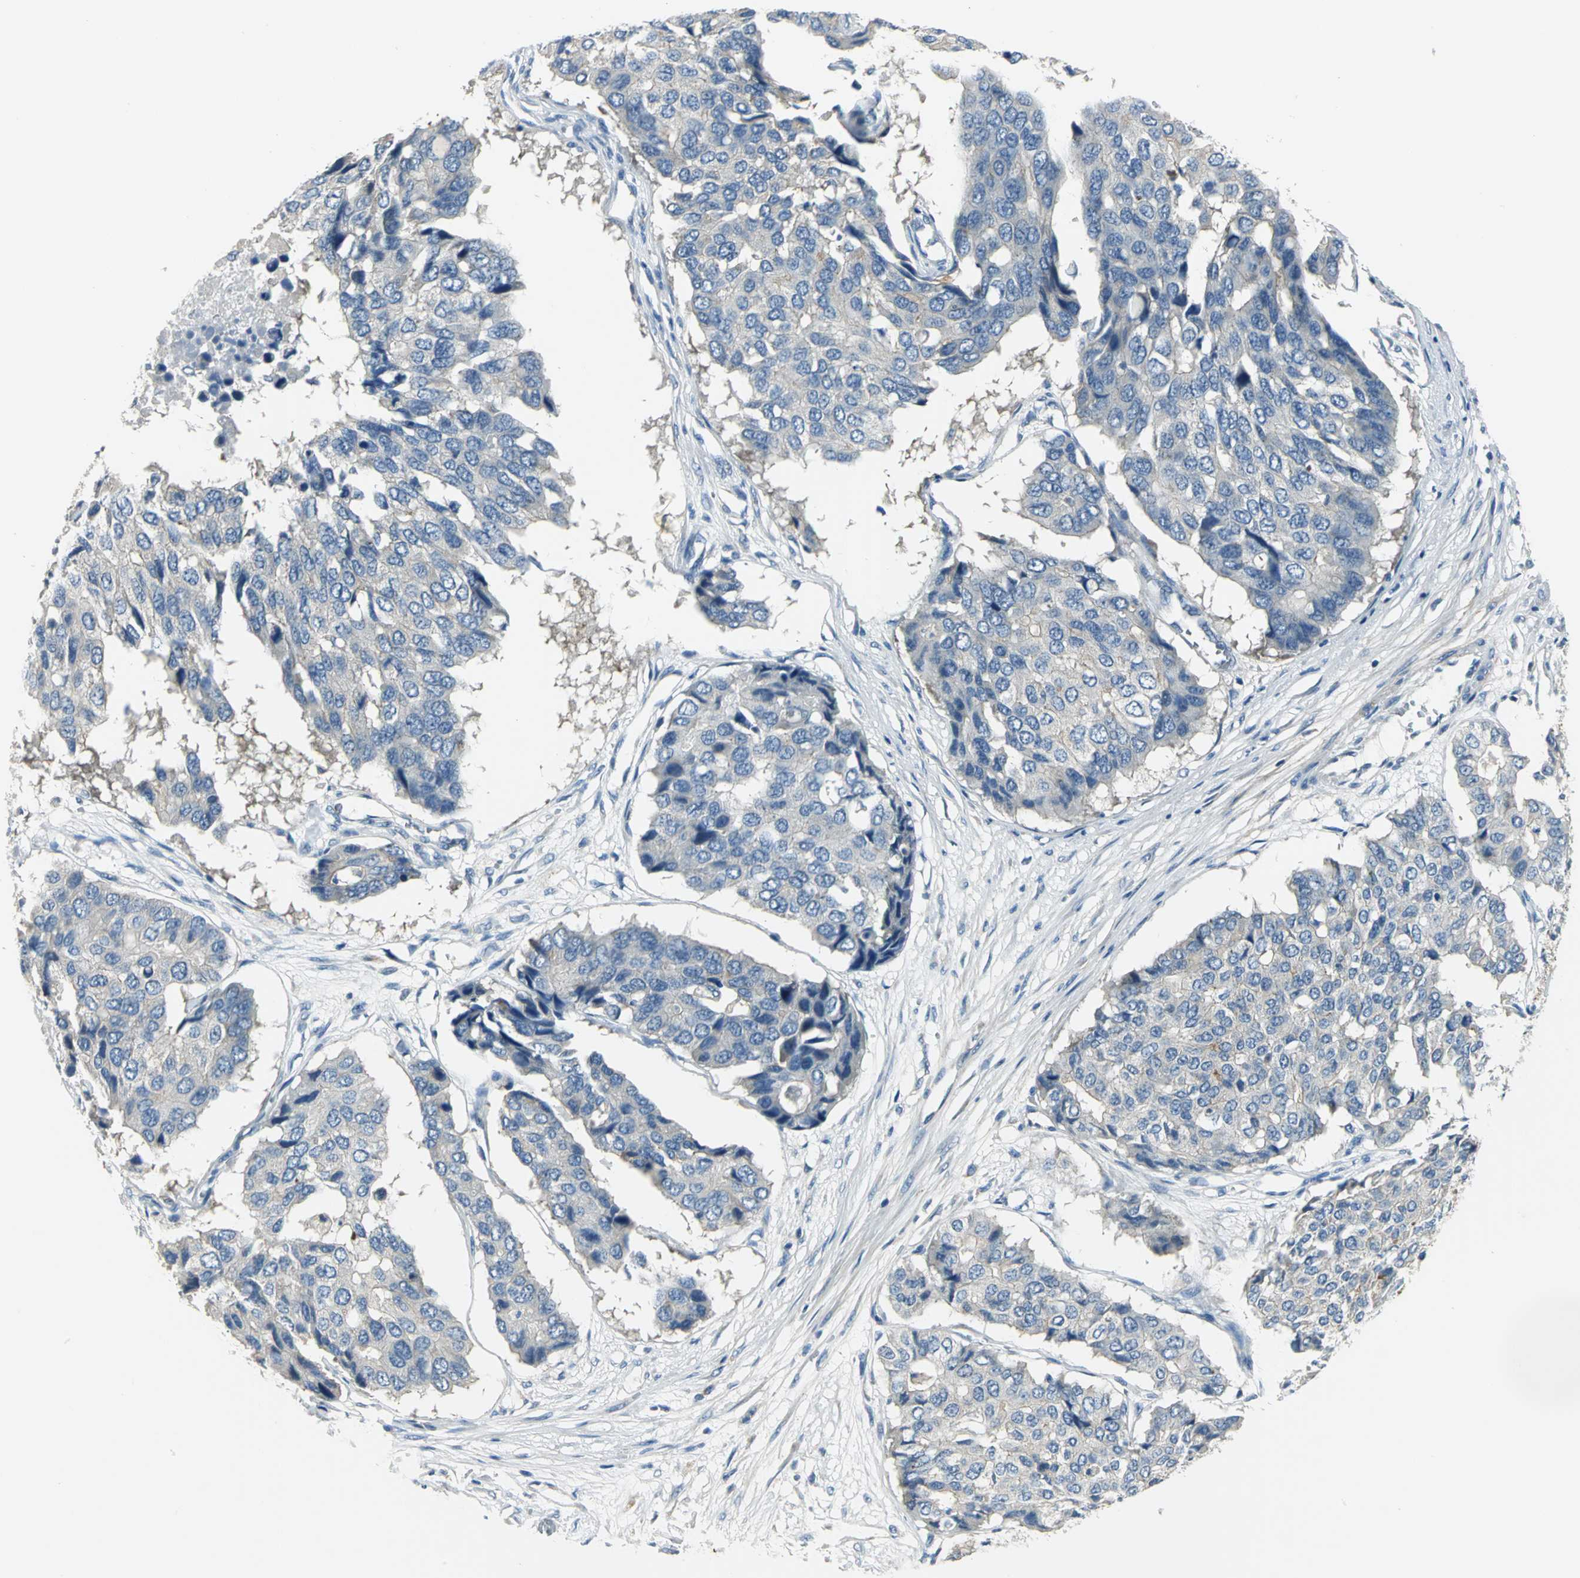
{"staining": {"intensity": "weak", "quantity": "25%-75%", "location": "cytoplasmic/membranous"}, "tissue": "pancreatic cancer", "cell_type": "Tumor cells", "image_type": "cancer", "snomed": [{"axis": "morphology", "description": "Adenocarcinoma, NOS"}, {"axis": "topography", "description": "Pancreas"}], "caption": "Immunohistochemistry (DAB) staining of human pancreatic cancer (adenocarcinoma) reveals weak cytoplasmic/membranous protein staining in approximately 25%-75% of tumor cells. (brown staining indicates protein expression, while blue staining denotes nuclei).", "gene": "SLC16A7", "patient": {"sex": "male", "age": 50}}